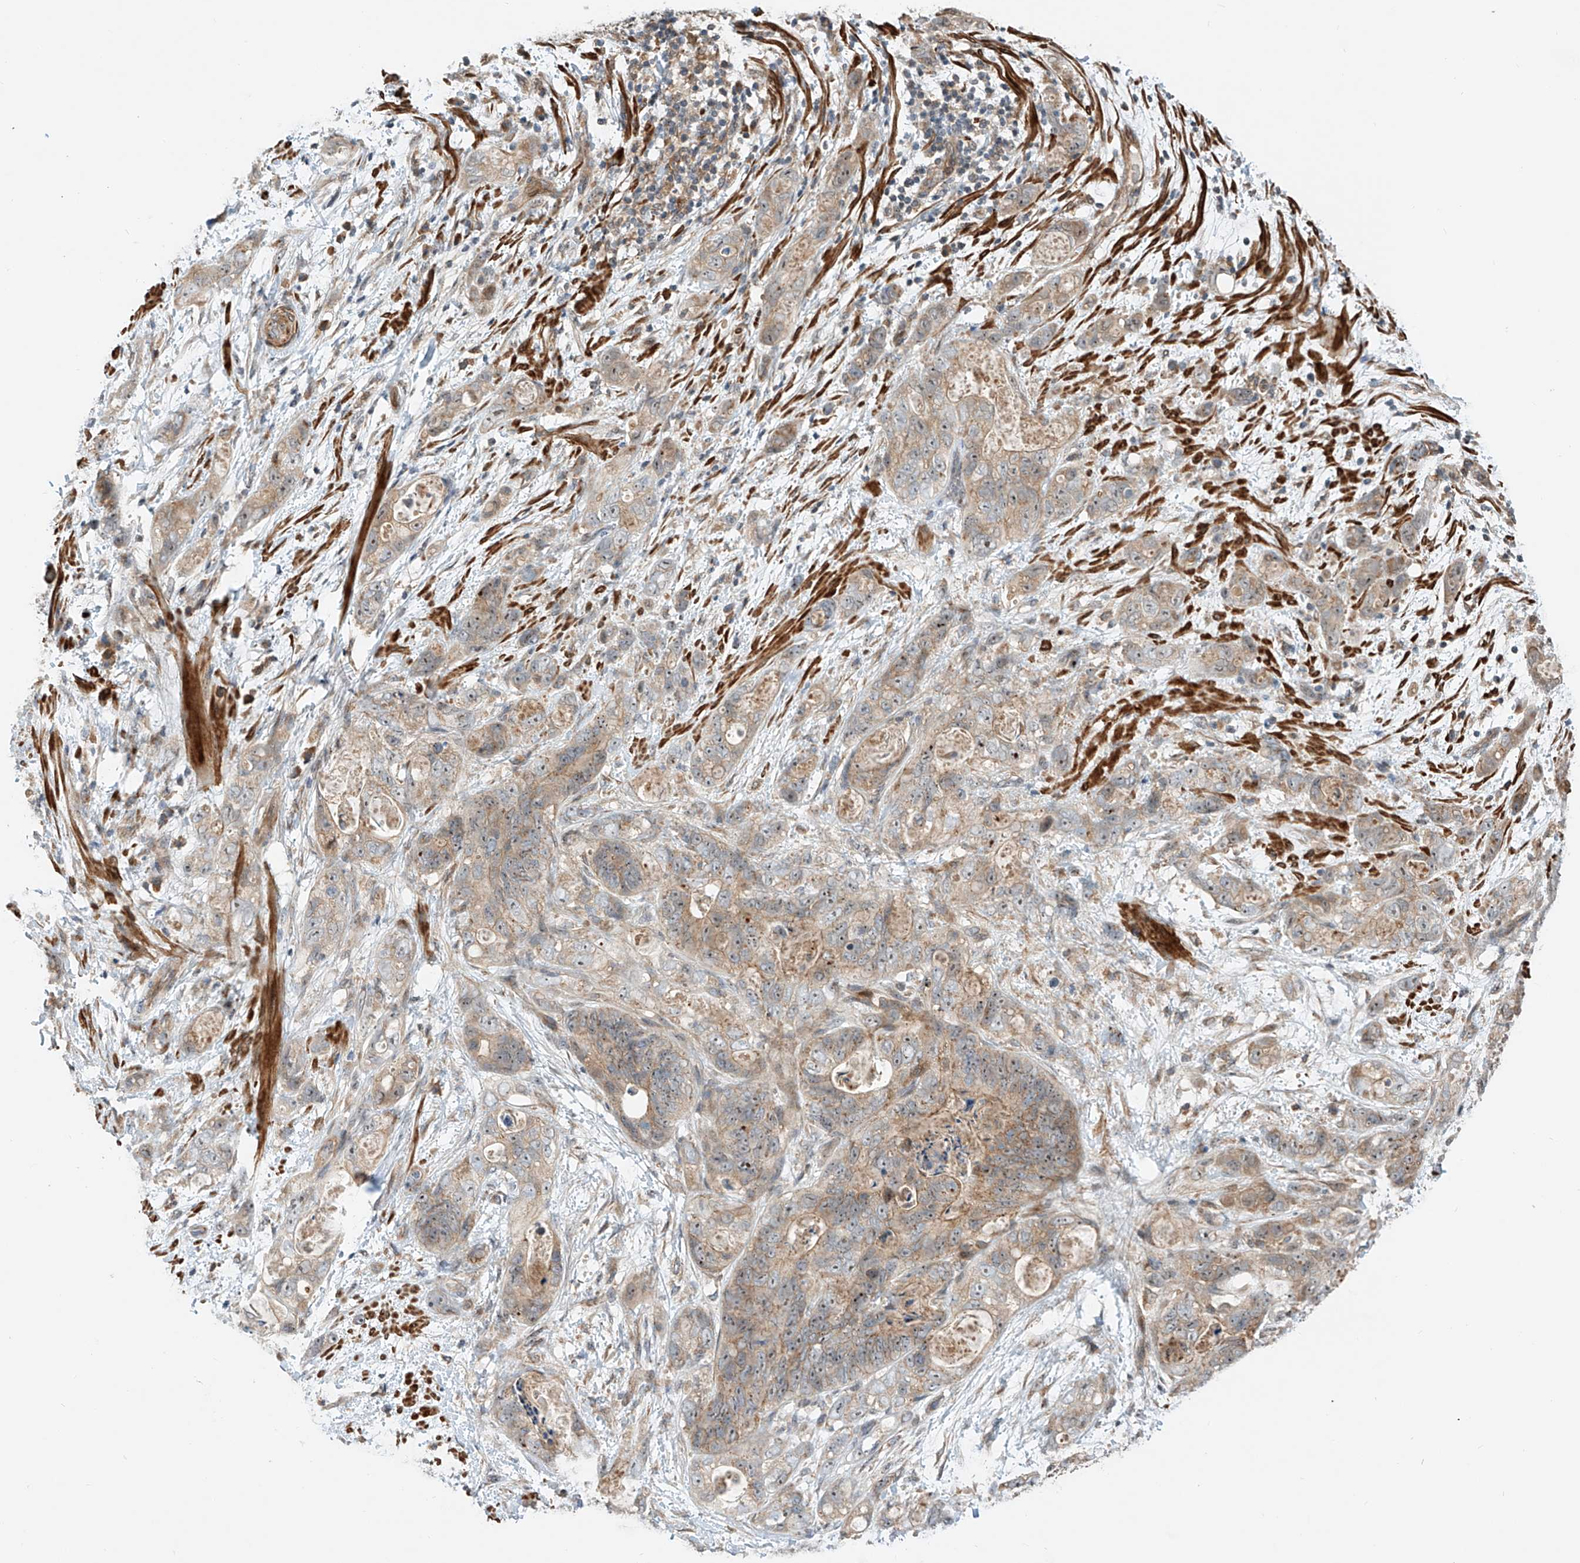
{"staining": {"intensity": "weak", "quantity": ">75%", "location": "cytoplasmic/membranous"}, "tissue": "stomach cancer", "cell_type": "Tumor cells", "image_type": "cancer", "snomed": [{"axis": "morphology", "description": "Normal tissue, NOS"}, {"axis": "morphology", "description": "Adenocarcinoma, NOS"}, {"axis": "topography", "description": "Stomach"}], "caption": "Tumor cells show weak cytoplasmic/membranous positivity in about >75% of cells in stomach cancer (adenocarcinoma). (Brightfield microscopy of DAB IHC at high magnification).", "gene": "CPAMD8", "patient": {"sex": "female", "age": 89}}